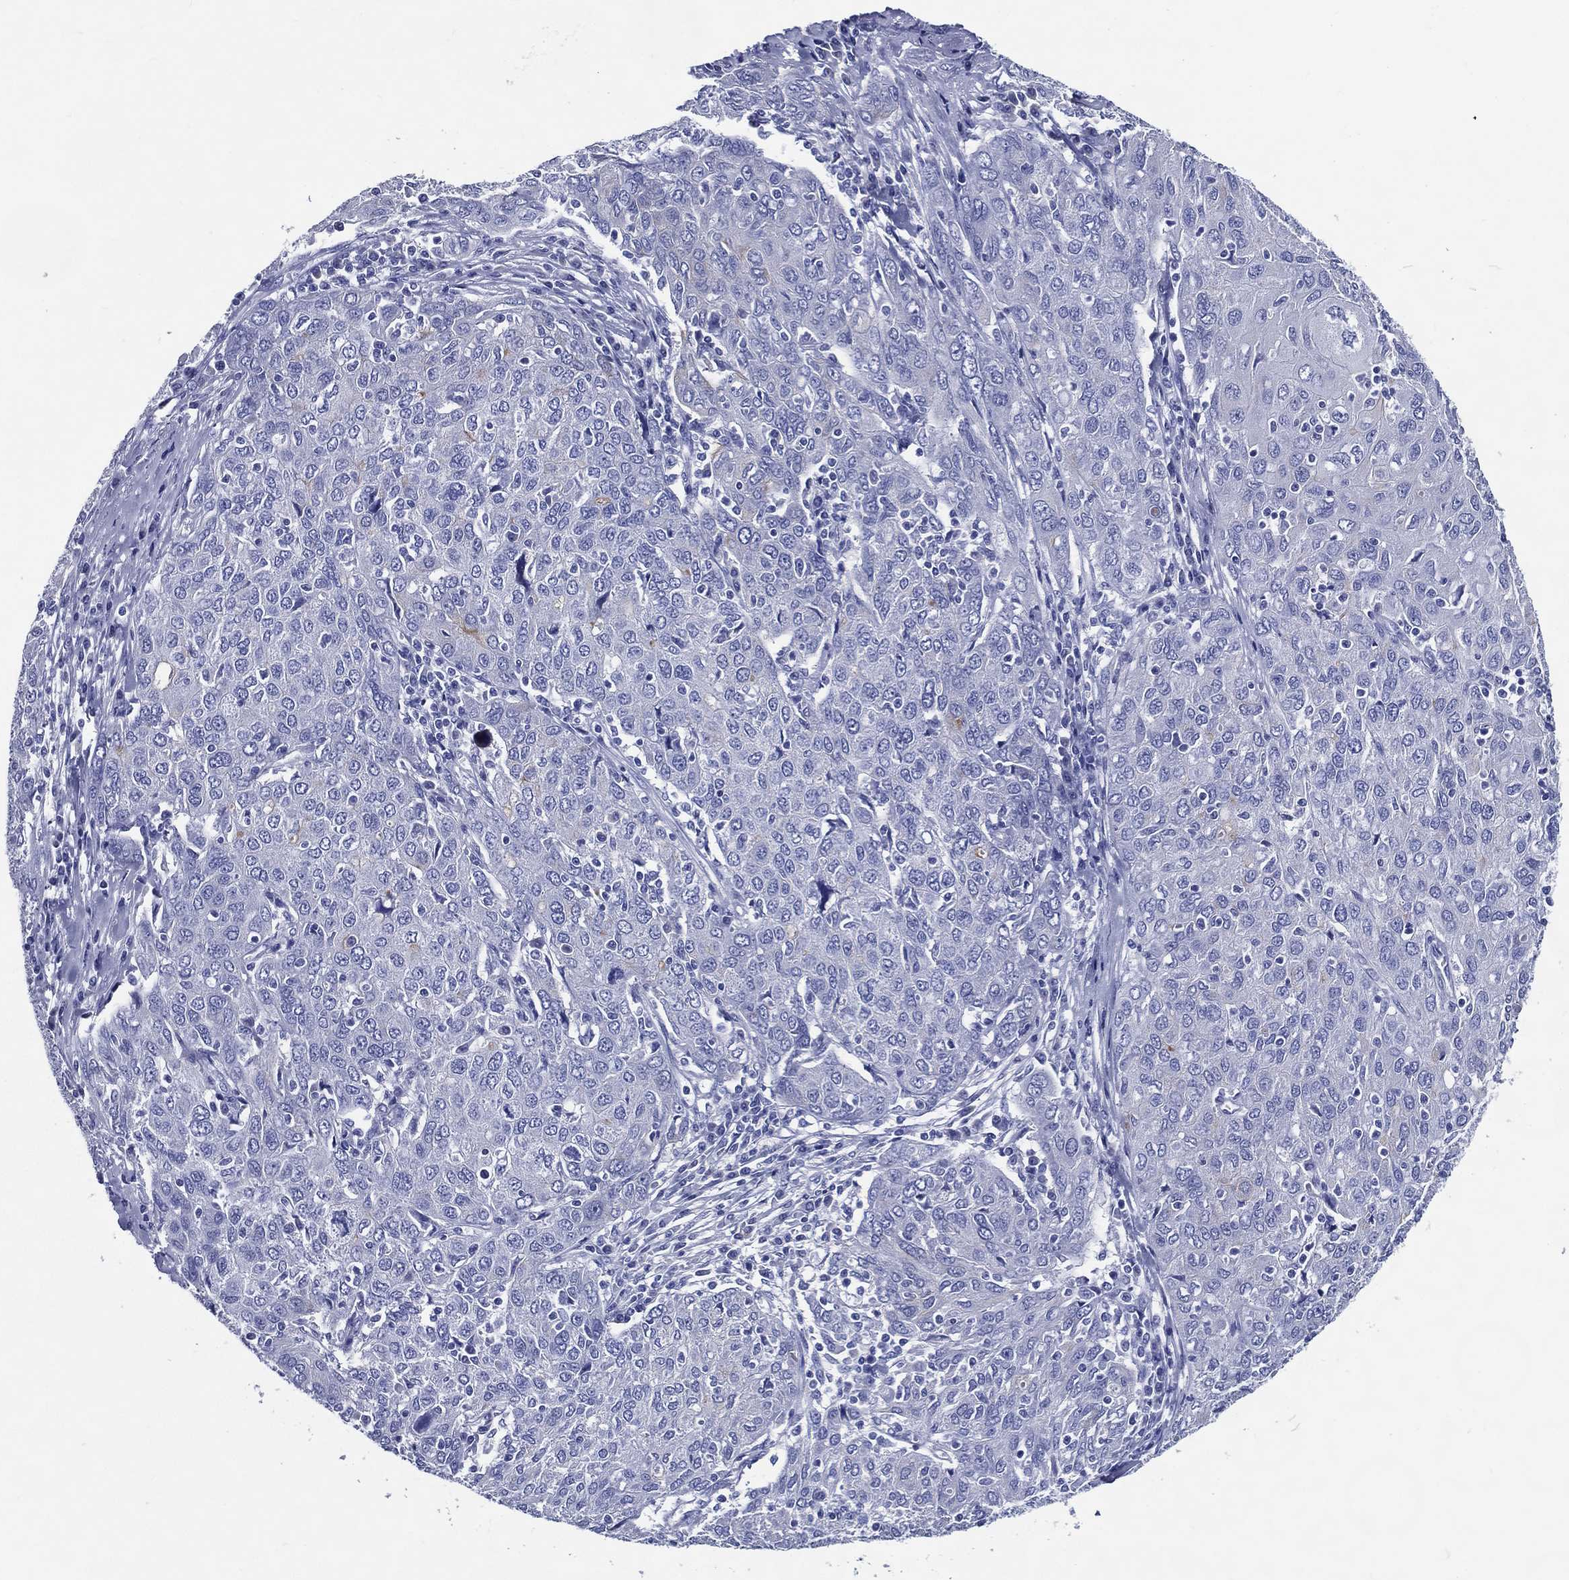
{"staining": {"intensity": "negative", "quantity": "none", "location": "none"}, "tissue": "ovarian cancer", "cell_type": "Tumor cells", "image_type": "cancer", "snomed": [{"axis": "morphology", "description": "Carcinoma, endometroid"}, {"axis": "topography", "description": "Ovary"}], "caption": "IHC of human ovarian cancer (endometroid carcinoma) displays no positivity in tumor cells.", "gene": "ACE2", "patient": {"sex": "female", "age": 50}}